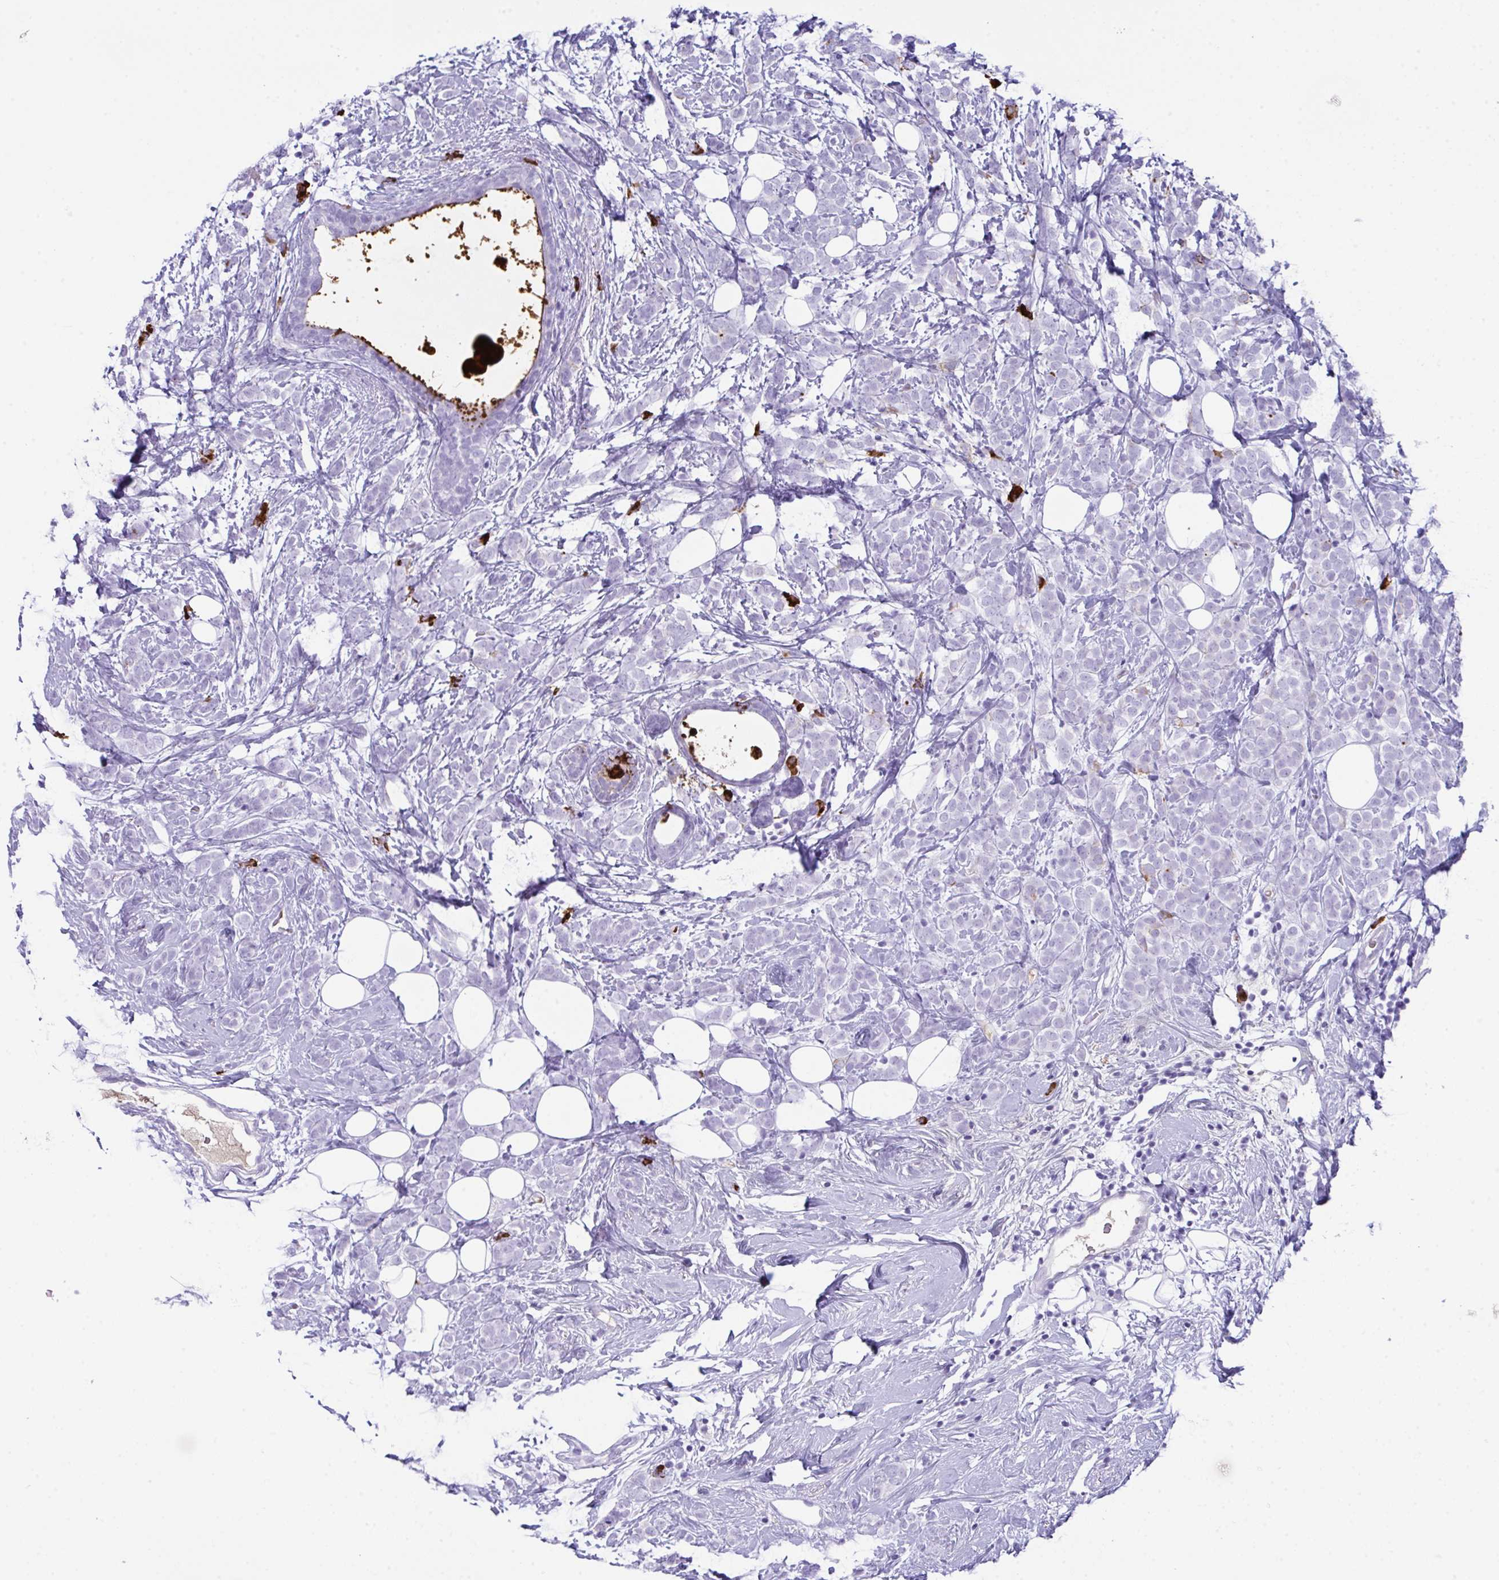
{"staining": {"intensity": "negative", "quantity": "none", "location": "none"}, "tissue": "breast cancer", "cell_type": "Tumor cells", "image_type": "cancer", "snomed": [{"axis": "morphology", "description": "Lobular carcinoma"}, {"axis": "topography", "description": "Breast"}], "caption": "A histopathology image of breast cancer stained for a protein reveals no brown staining in tumor cells.", "gene": "JCHAIN", "patient": {"sex": "female", "age": 49}}